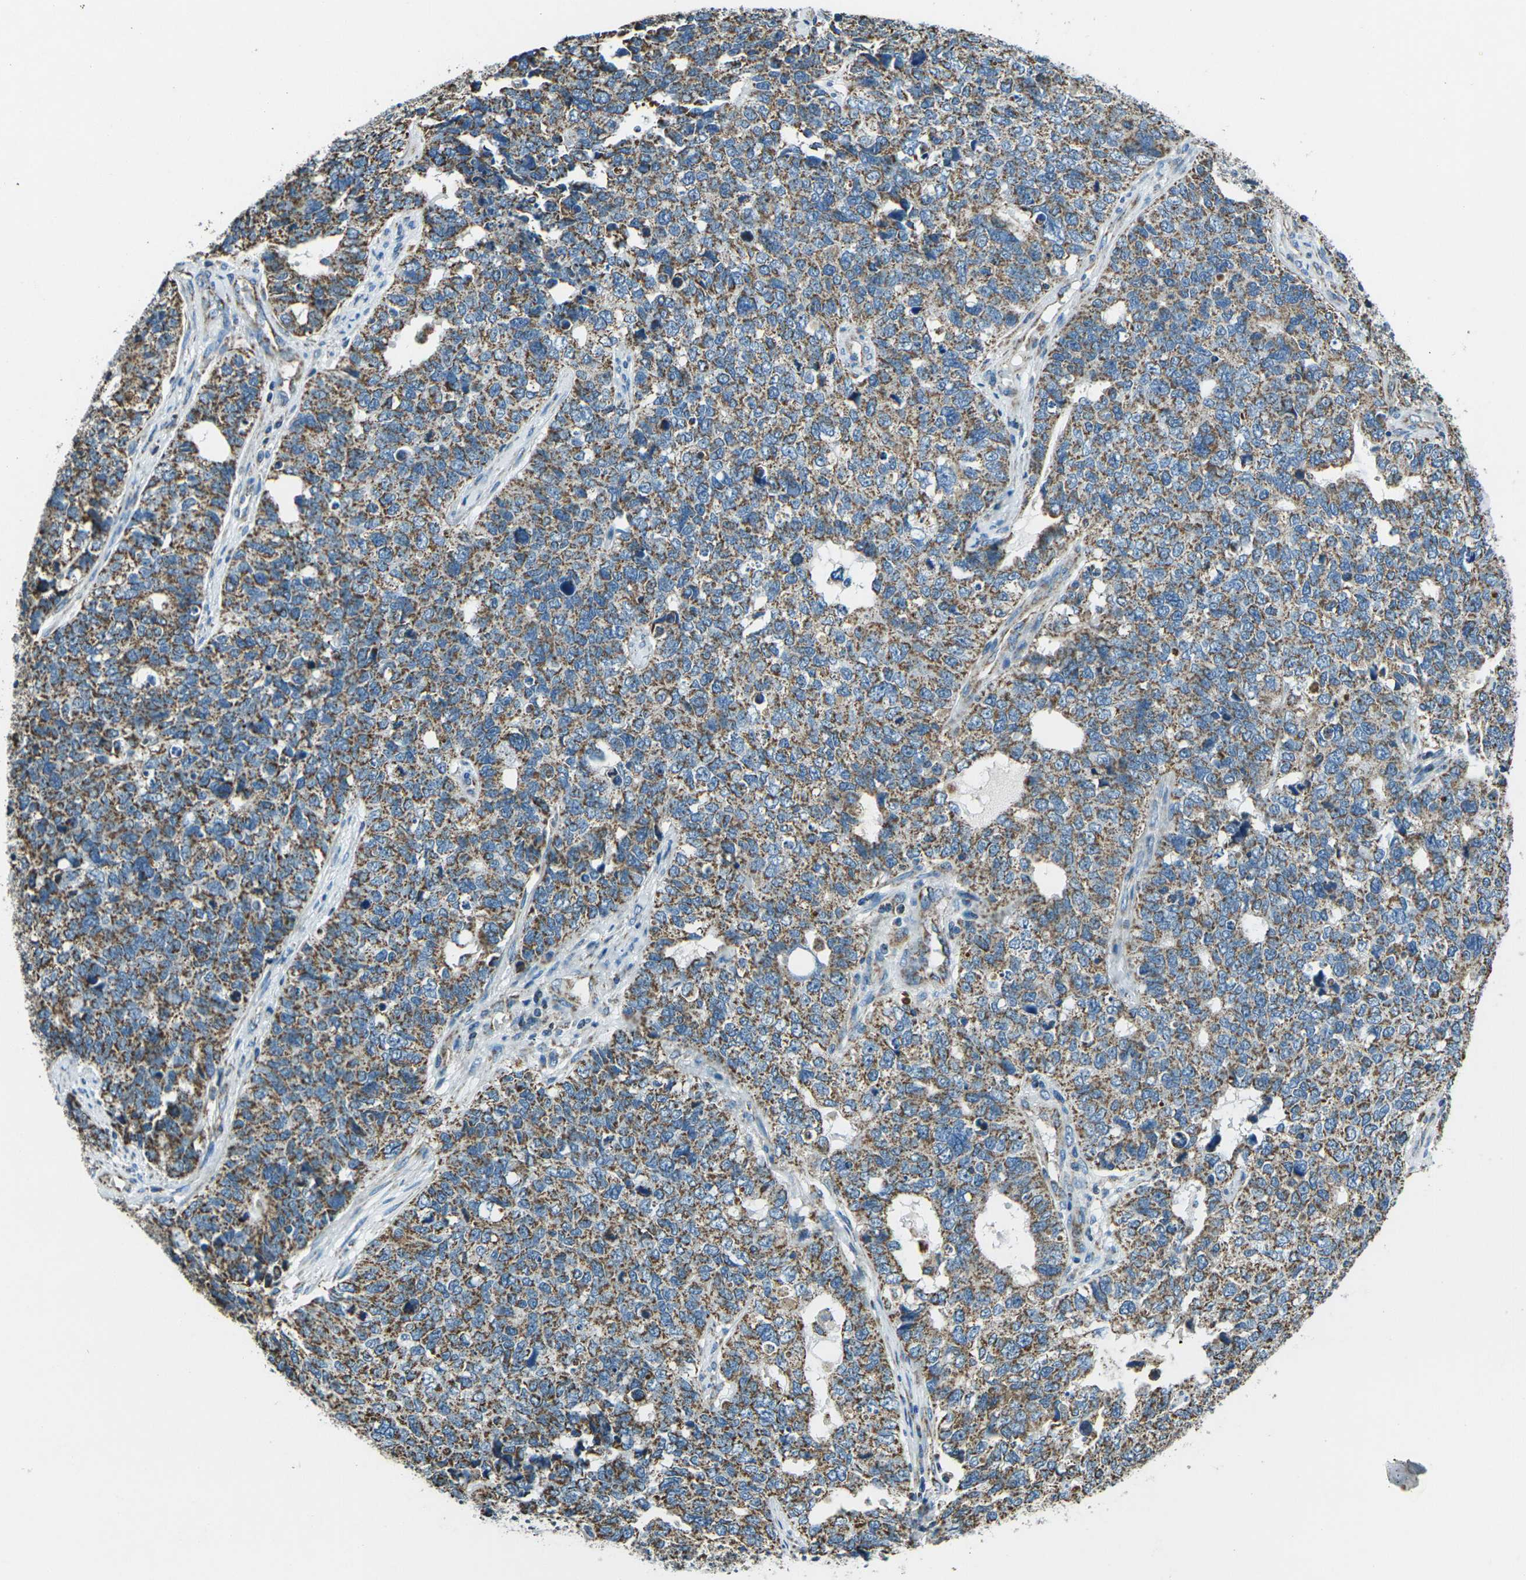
{"staining": {"intensity": "moderate", "quantity": ">75%", "location": "cytoplasmic/membranous"}, "tissue": "cervical cancer", "cell_type": "Tumor cells", "image_type": "cancer", "snomed": [{"axis": "morphology", "description": "Squamous cell carcinoma, NOS"}, {"axis": "topography", "description": "Cervix"}], "caption": "Tumor cells exhibit moderate cytoplasmic/membranous positivity in about >75% of cells in cervical squamous cell carcinoma. The staining is performed using DAB (3,3'-diaminobenzidine) brown chromogen to label protein expression. The nuclei are counter-stained blue using hematoxylin.", "gene": "IRF3", "patient": {"sex": "female", "age": 63}}